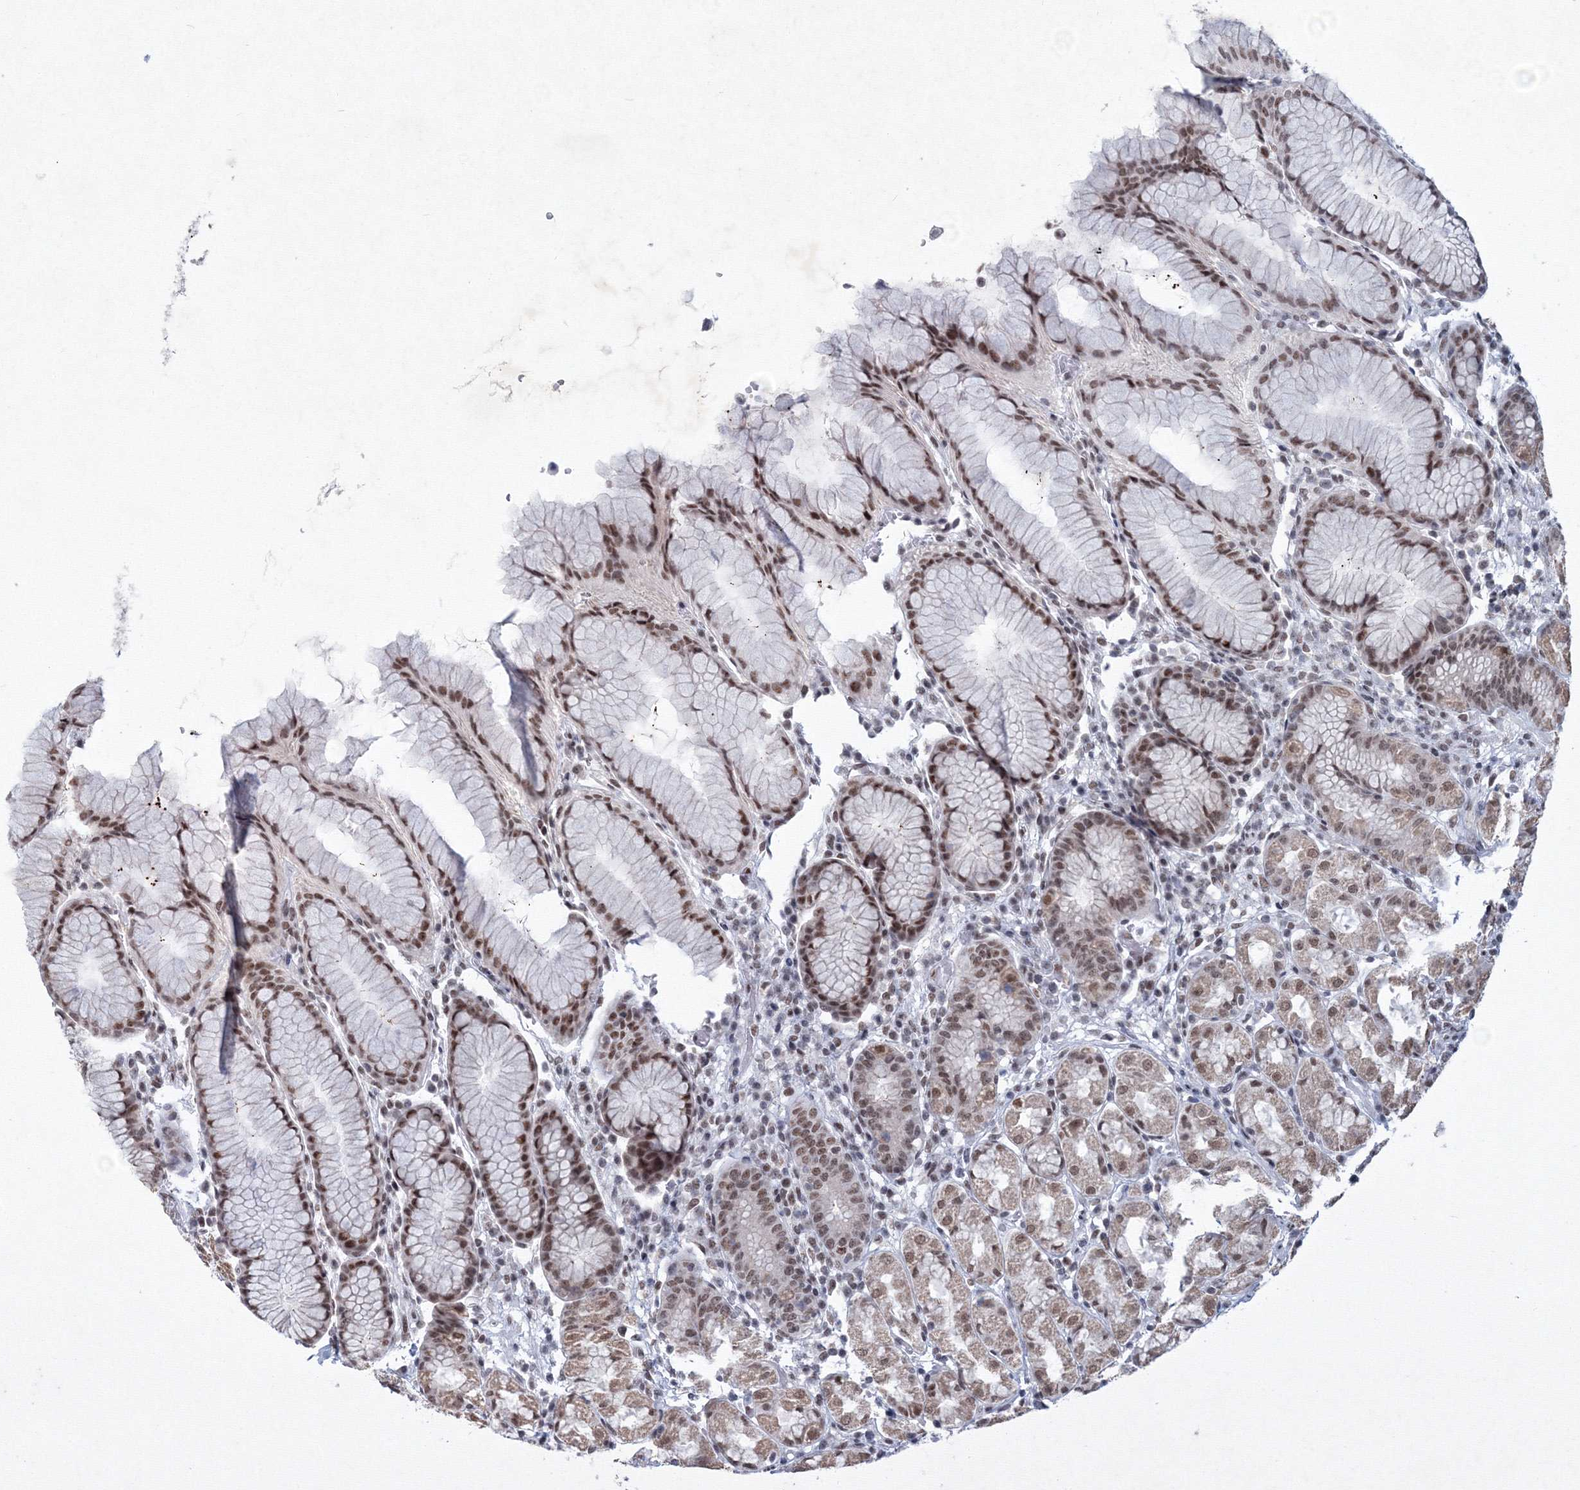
{"staining": {"intensity": "moderate", "quantity": ">75%", "location": "nuclear"}, "tissue": "stomach", "cell_type": "Glandular cells", "image_type": "normal", "snomed": [{"axis": "morphology", "description": "Normal tissue, NOS"}, {"axis": "topography", "description": "Stomach, lower"}], "caption": "A high-resolution image shows immunohistochemistry (IHC) staining of normal stomach, which demonstrates moderate nuclear staining in approximately >75% of glandular cells.", "gene": "SF3B6", "patient": {"sex": "female", "age": 56}}